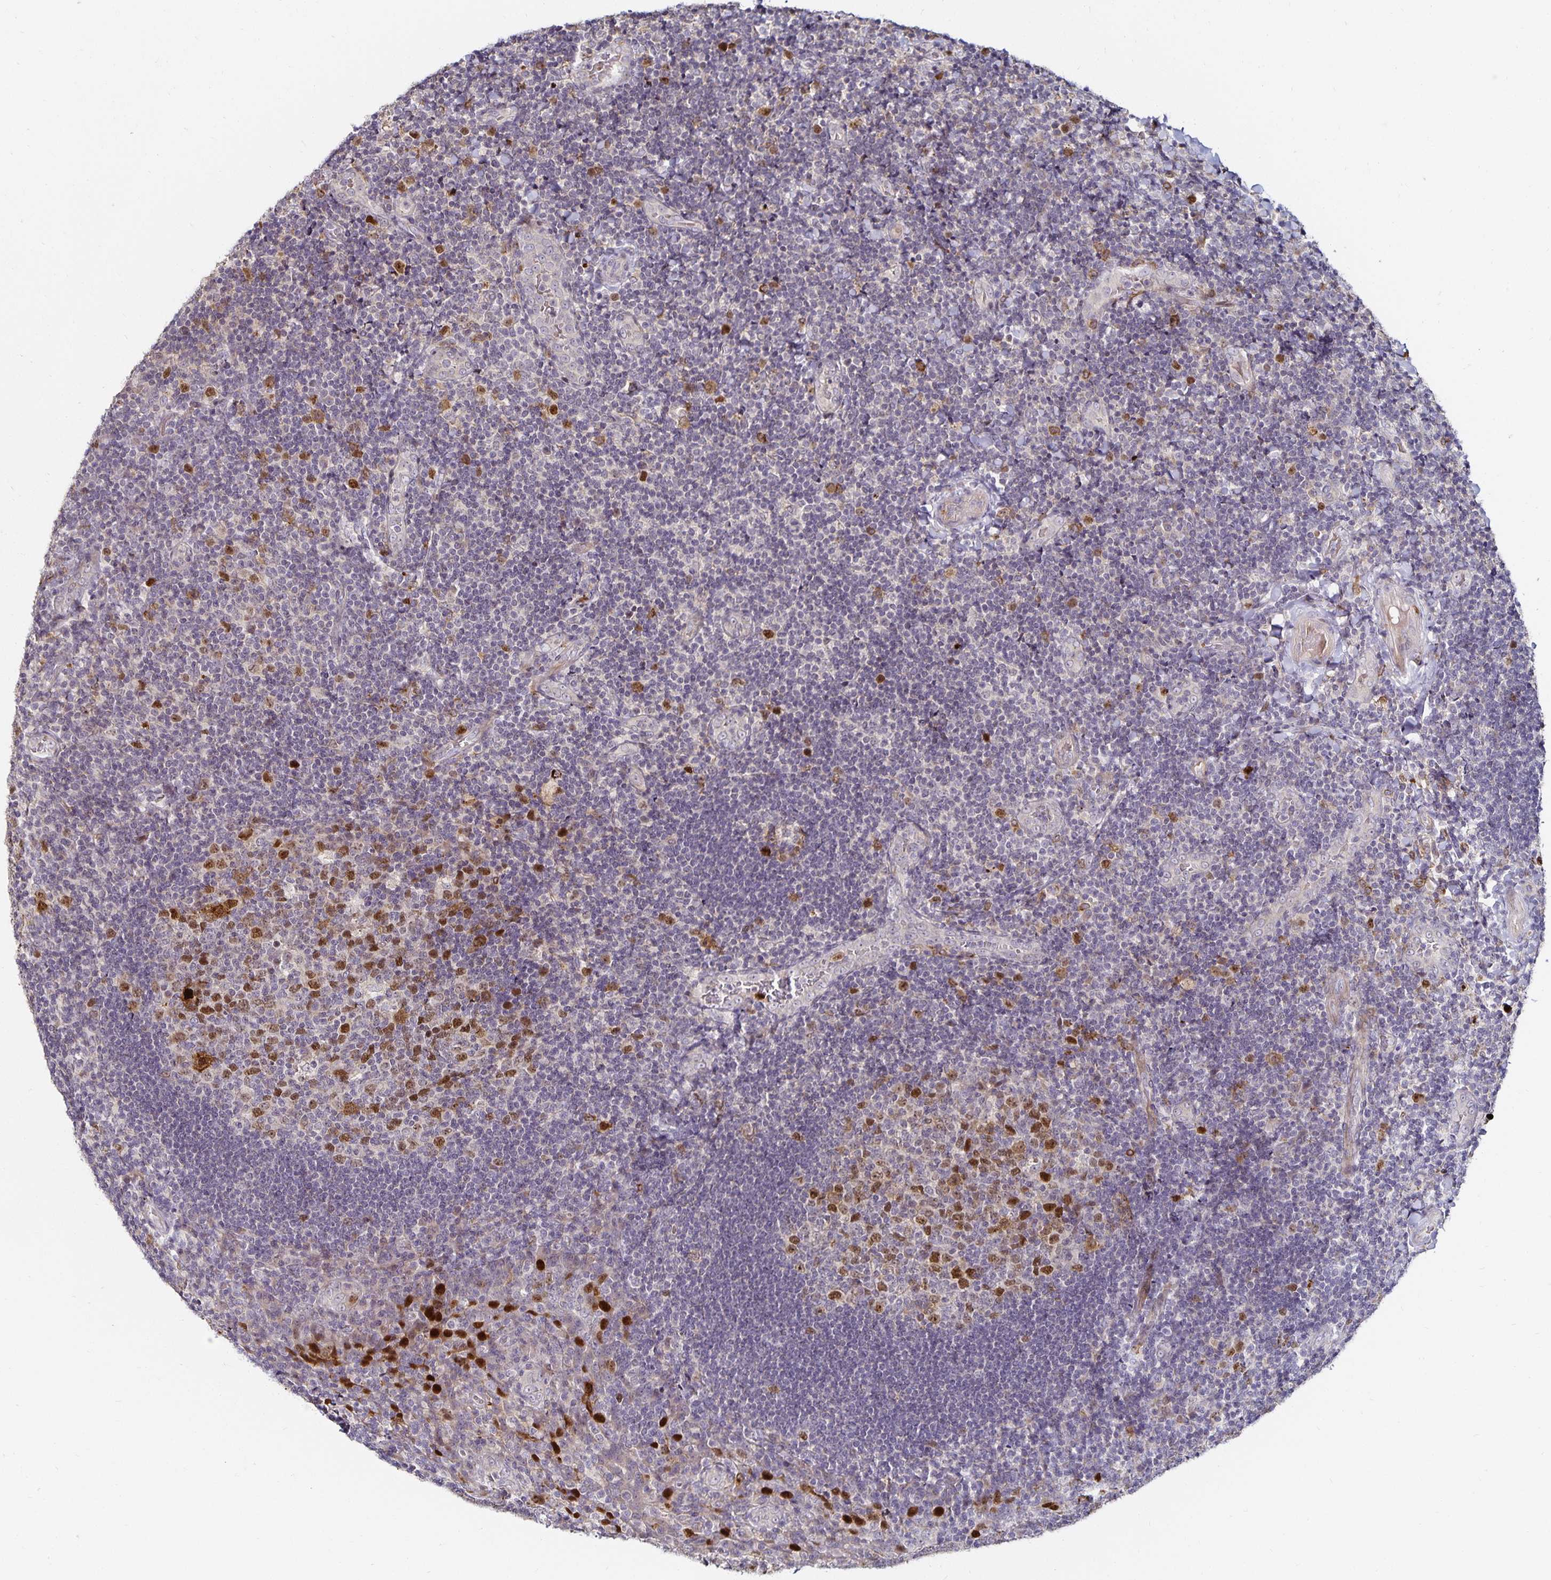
{"staining": {"intensity": "moderate", "quantity": "25%-75%", "location": "cytoplasmic/membranous,nuclear"}, "tissue": "tonsil", "cell_type": "Germinal center cells", "image_type": "normal", "snomed": [{"axis": "morphology", "description": "Normal tissue, NOS"}, {"axis": "topography", "description": "Tonsil"}], "caption": "Moderate cytoplasmic/membranous,nuclear positivity is seen in approximately 25%-75% of germinal center cells in normal tonsil.", "gene": "ANLN", "patient": {"sex": "male", "age": 17}}